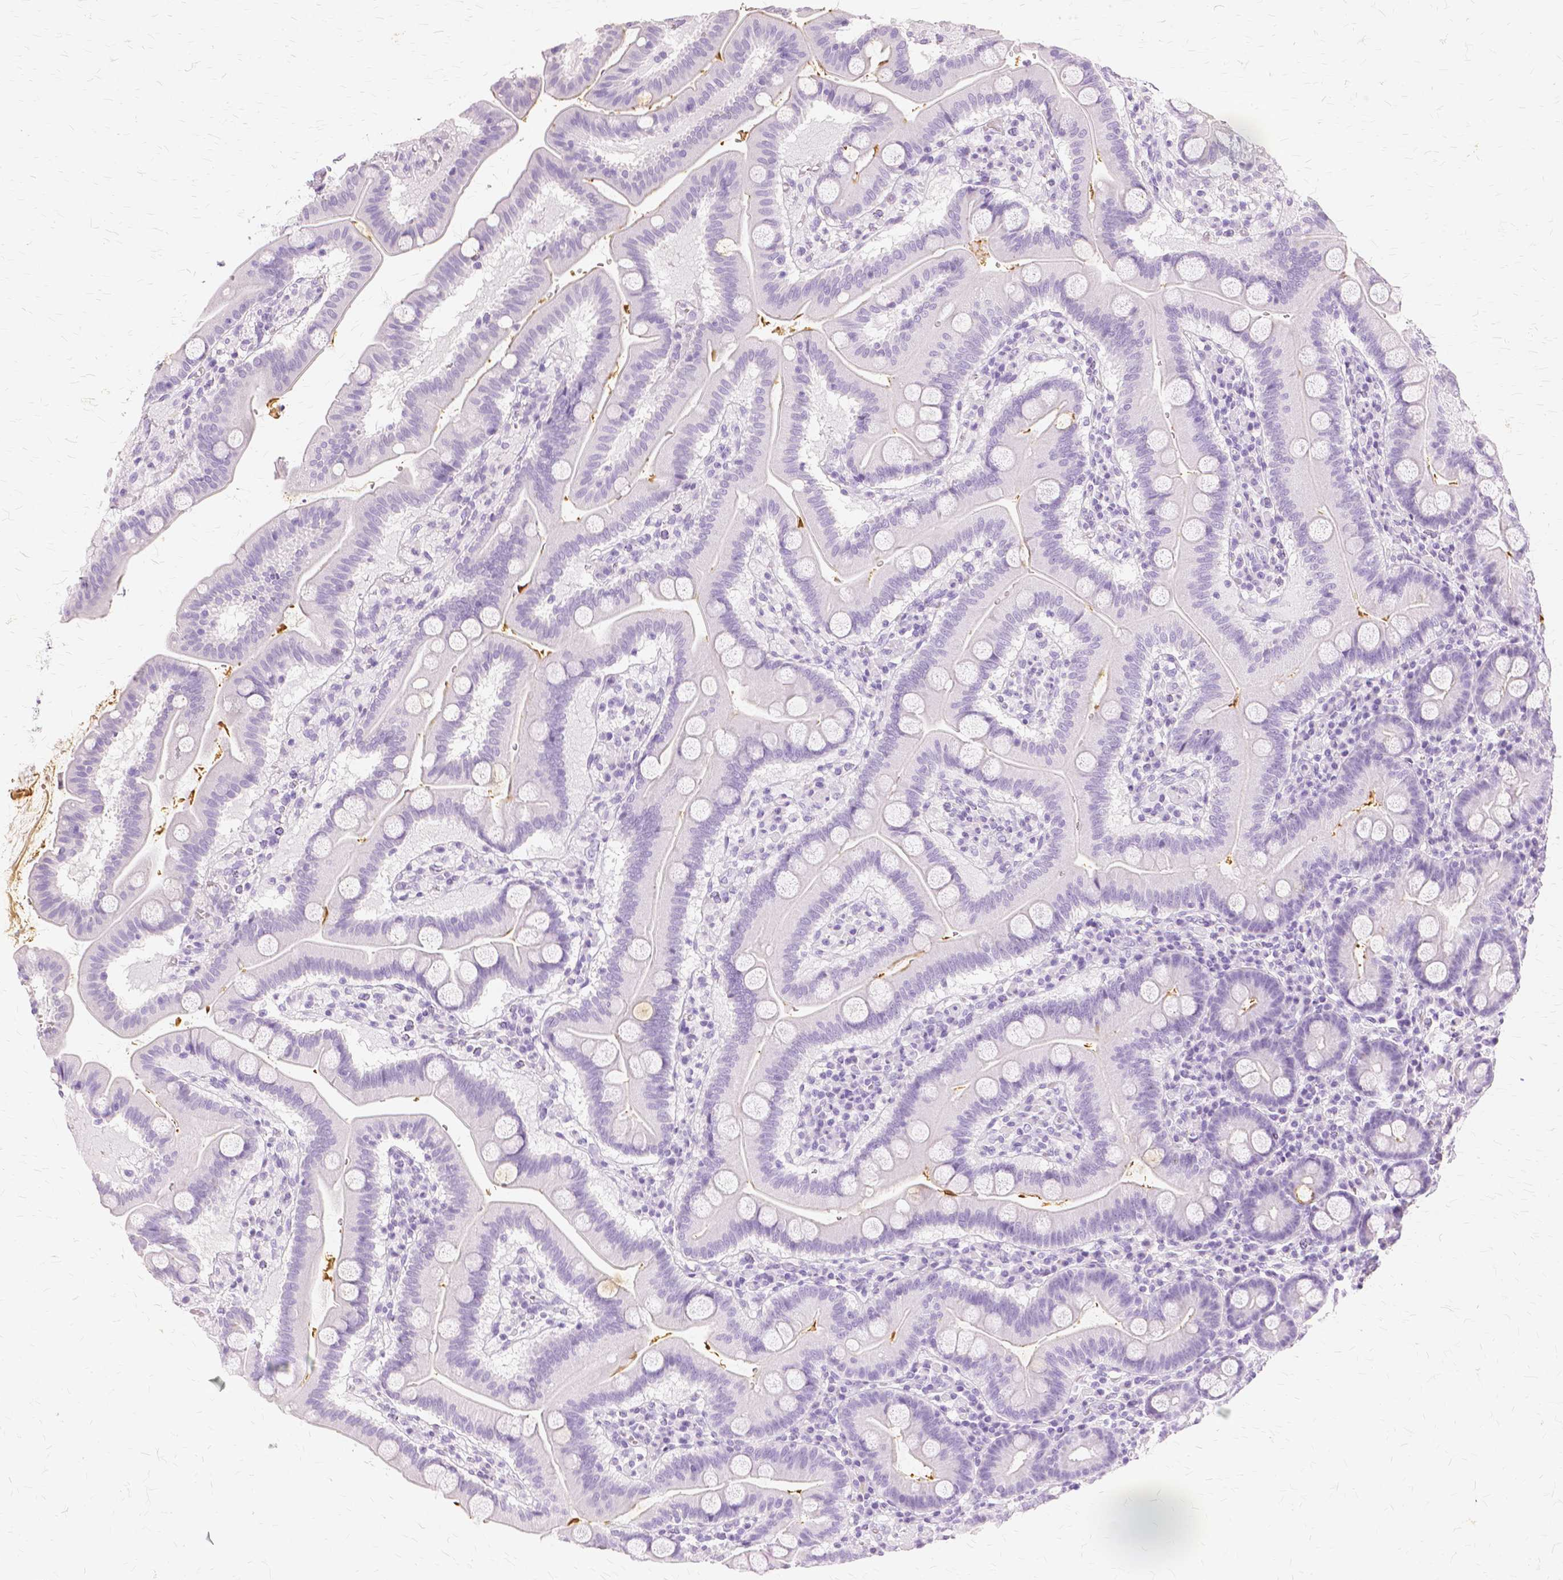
{"staining": {"intensity": "negative", "quantity": "none", "location": "none"}, "tissue": "duodenum", "cell_type": "Glandular cells", "image_type": "normal", "snomed": [{"axis": "morphology", "description": "Normal tissue, NOS"}, {"axis": "topography", "description": "Pancreas"}, {"axis": "topography", "description": "Duodenum"}], "caption": "DAB immunohistochemical staining of unremarkable human duodenum demonstrates no significant expression in glandular cells.", "gene": "TGM1", "patient": {"sex": "male", "age": 59}}